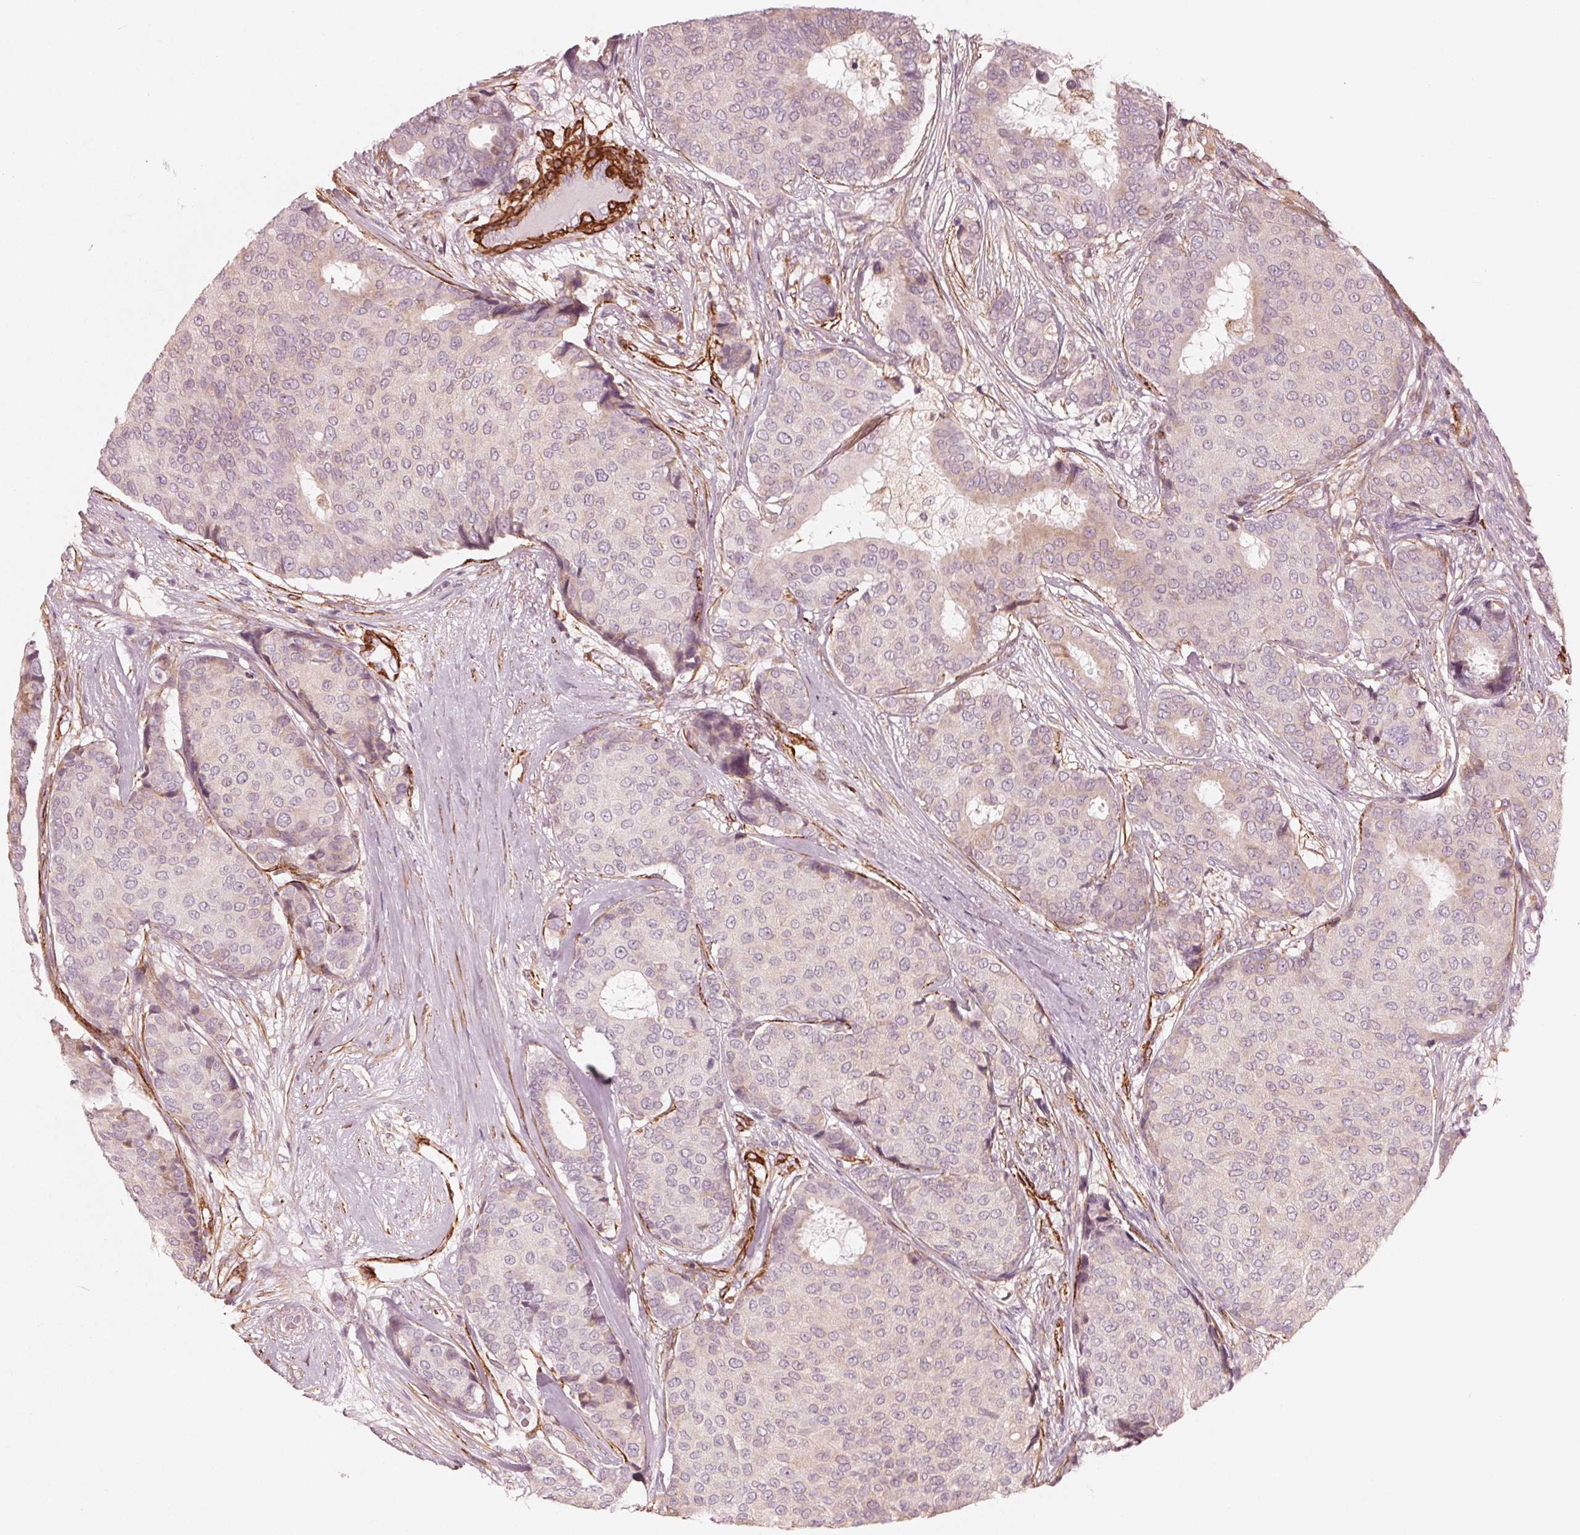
{"staining": {"intensity": "negative", "quantity": "none", "location": "none"}, "tissue": "breast cancer", "cell_type": "Tumor cells", "image_type": "cancer", "snomed": [{"axis": "morphology", "description": "Duct carcinoma"}, {"axis": "topography", "description": "Breast"}], "caption": "The immunohistochemistry photomicrograph has no significant positivity in tumor cells of breast cancer tissue.", "gene": "MIER3", "patient": {"sex": "female", "age": 75}}